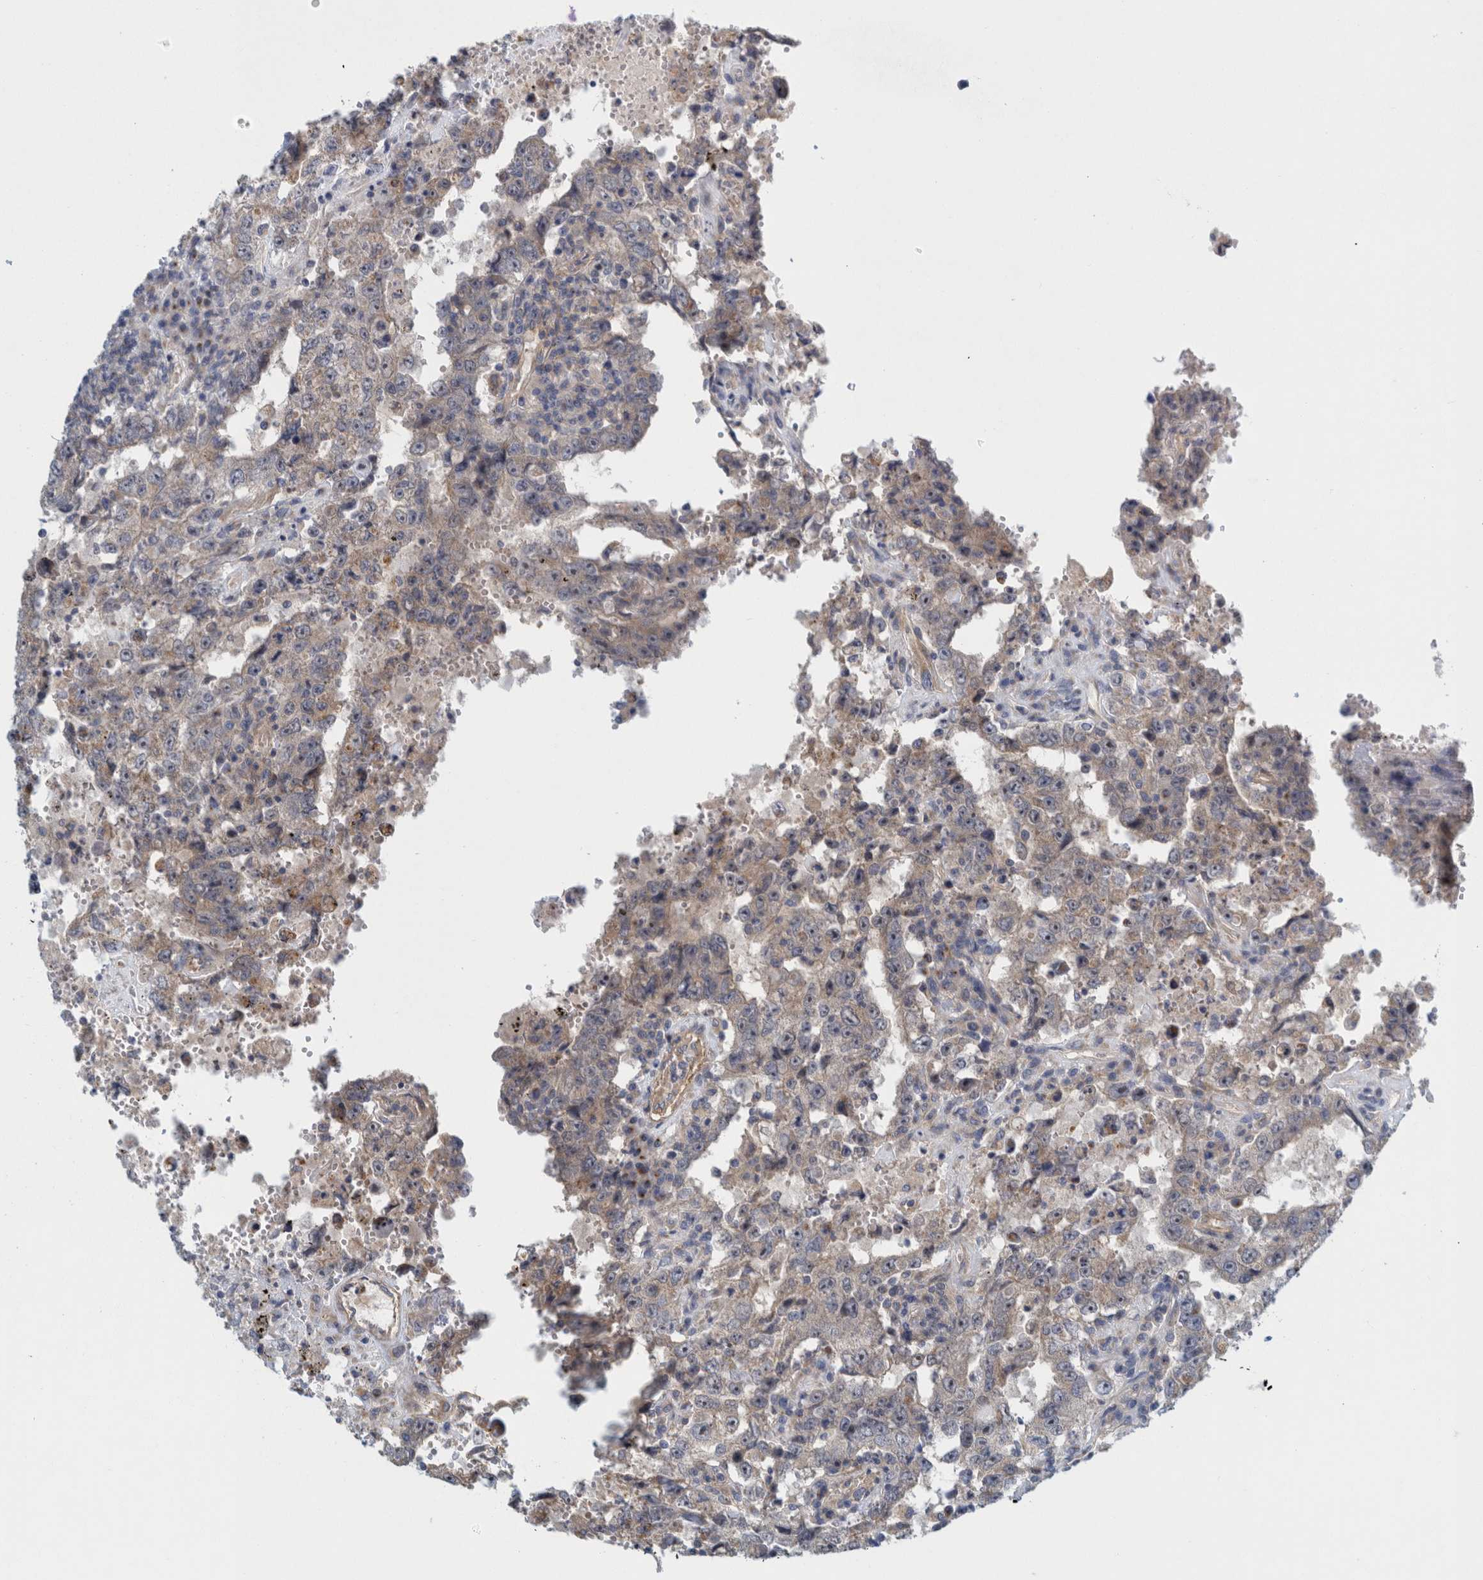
{"staining": {"intensity": "weak", "quantity": "25%-75%", "location": "cytoplasmic/membranous"}, "tissue": "testis cancer", "cell_type": "Tumor cells", "image_type": "cancer", "snomed": [{"axis": "morphology", "description": "Carcinoma, Embryonal, NOS"}, {"axis": "topography", "description": "Testis"}], "caption": "Testis embryonal carcinoma stained with DAB (3,3'-diaminobenzidine) immunohistochemistry (IHC) demonstrates low levels of weak cytoplasmic/membranous expression in approximately 25%-75% of tumor cells.", "gene": "ZNF324B", "patient": {"sex": "male", "age": 26}}